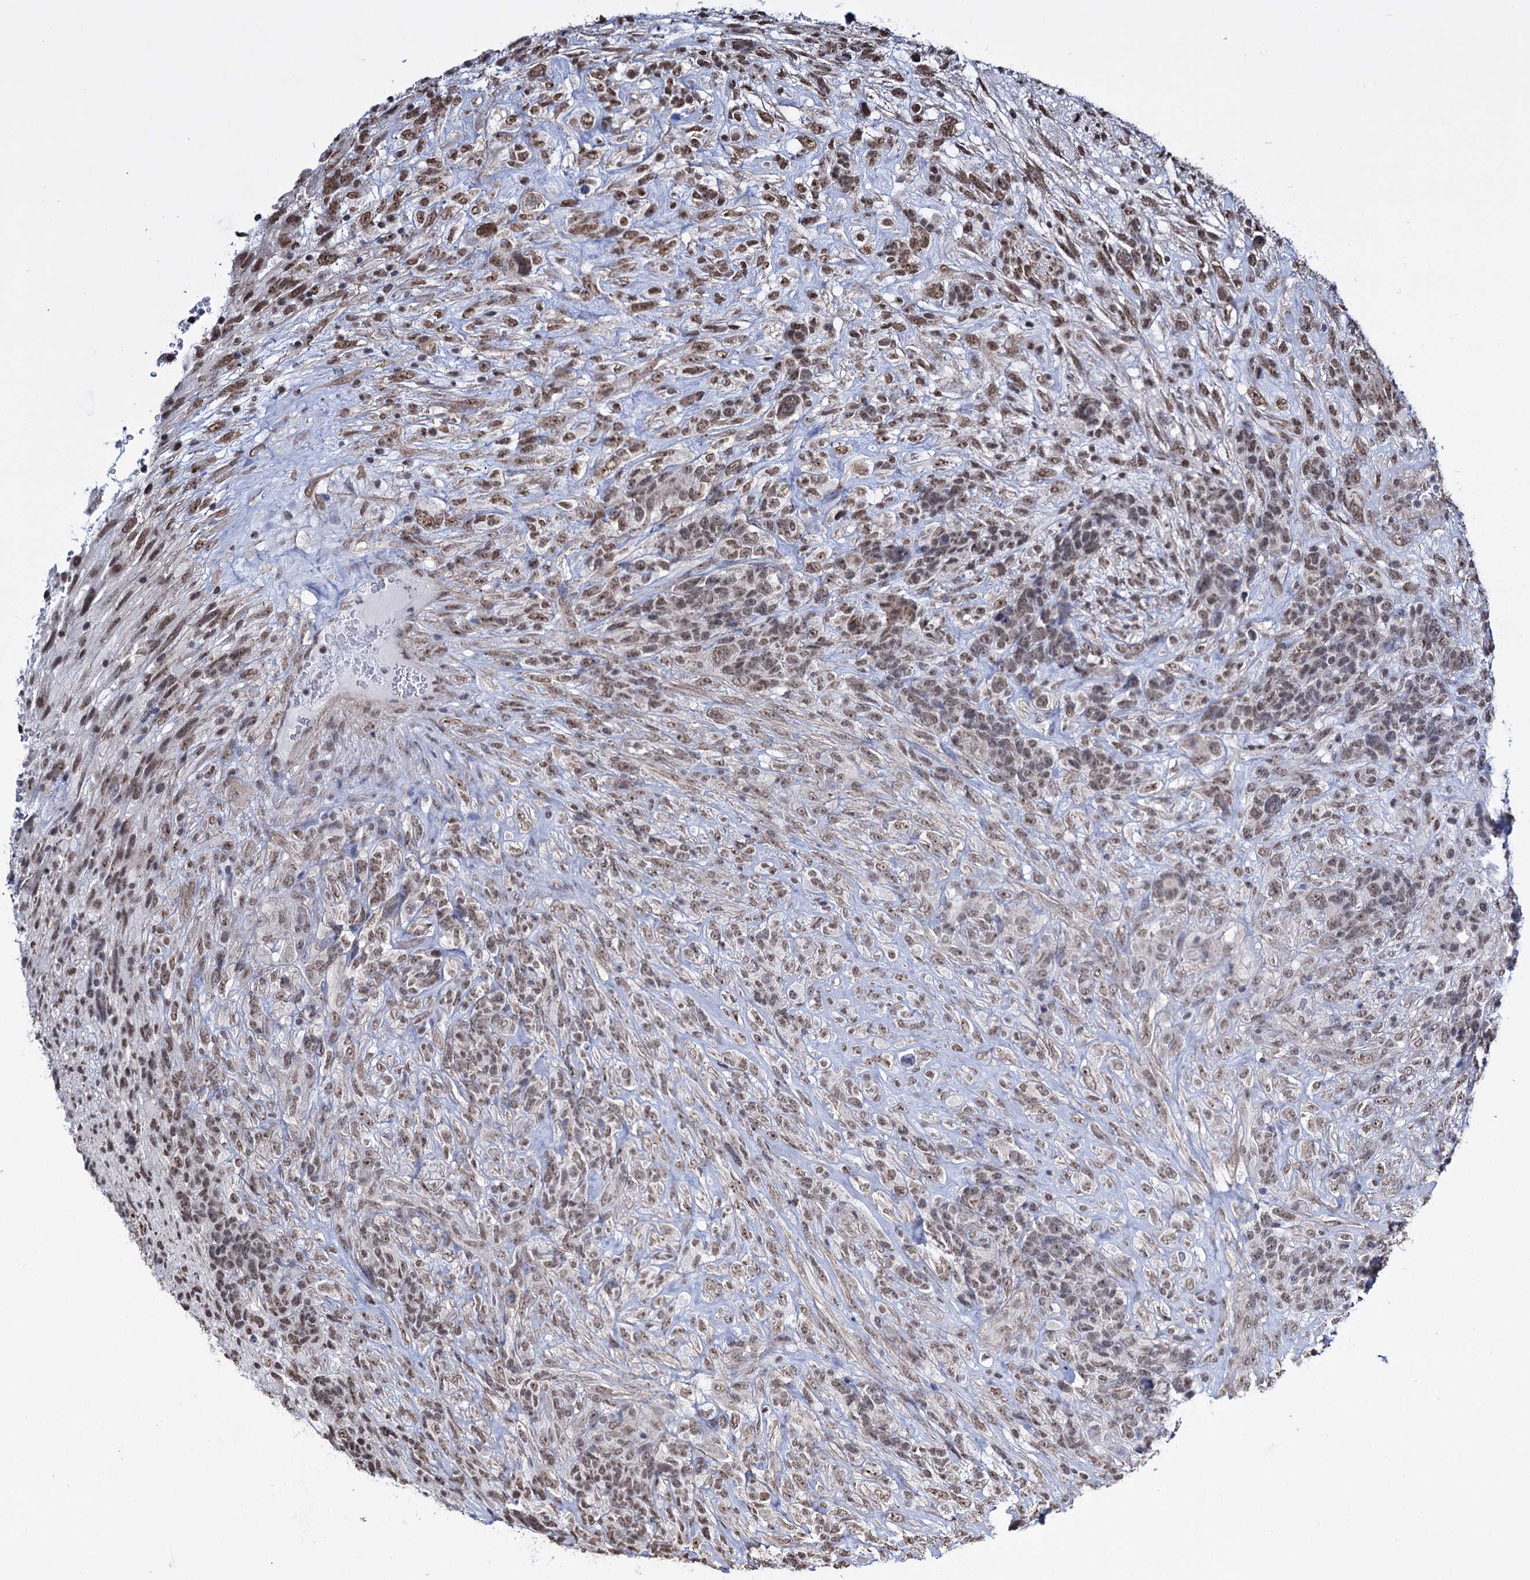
{"staining": {"intensity": "moderate", "quantity": ">75%", "location": "nuclear"}, "tissue": "glioma", "cell_type": "Tumor cells", "image_type": "cancer", "snomed": [{"axis": "morphology", "description": "Glioma, malignant, High grade"}, {"axis": "topography", "description": "Brain"}], "caption": "Immunohistochemical staining of human malignant glioma (high-grade) reveals medium levels of moderate nuclear protein positivity in about >75% of tumor cells. (DAB (3,3'-diaminobenzidine) = brown stain, brightfield microscopy at high magnification).", "gene": "ABHD10", "patient": {"sex": "male", "age": 61}}